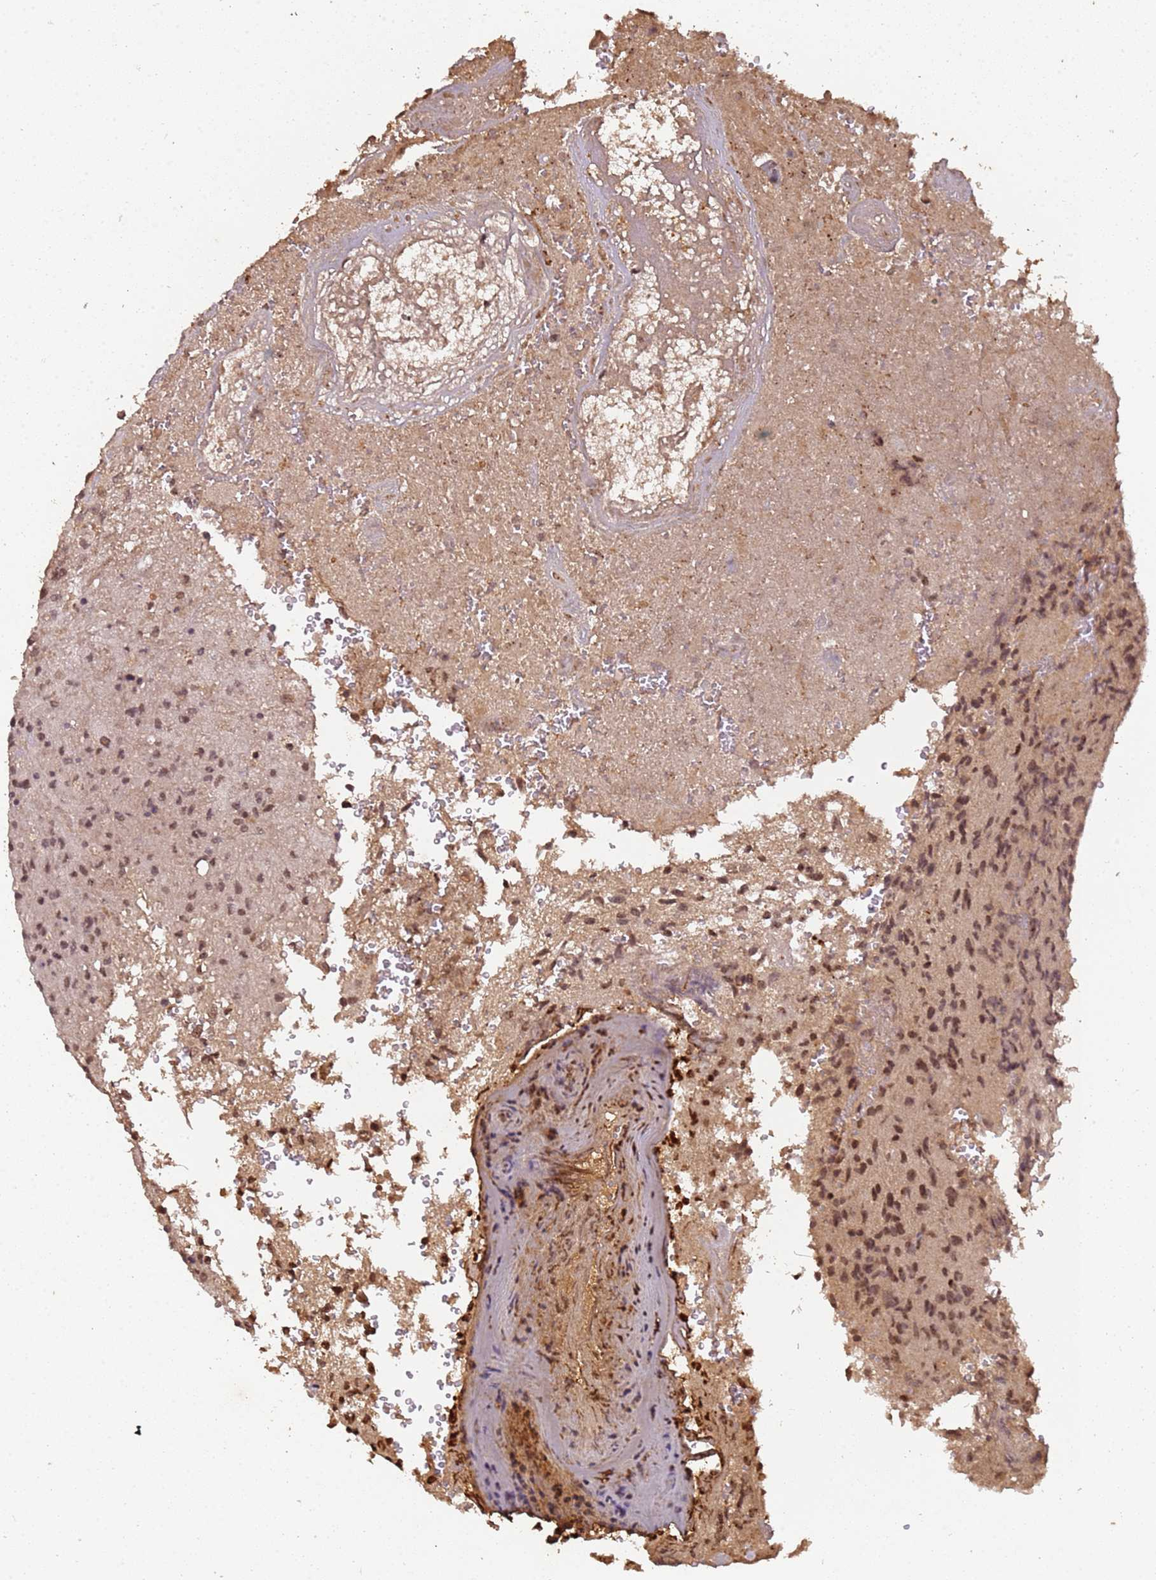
{"staining": {"intensity": "moderate", "quantity": ">75%", "location": "nuclear"}, "tissue": "glioma", "cell_type": "Tumor cells", "image_type": "cancer", "snomed": [{"axis": "morphology", "description": "Normal tissue, NOS"}, {"axis": "morphology", "description": "Glioma, malignant, High grade"}, {"axis": "topography", "description": "Cerebral cortex"}], "caption": "DAB immunohistochemical staining of human glioma exhibits moderate nuclear protein positivity in about >75% of tumor cells.", "gene": "COL1A2", "patient": {"sex": "male", "age": 56}}